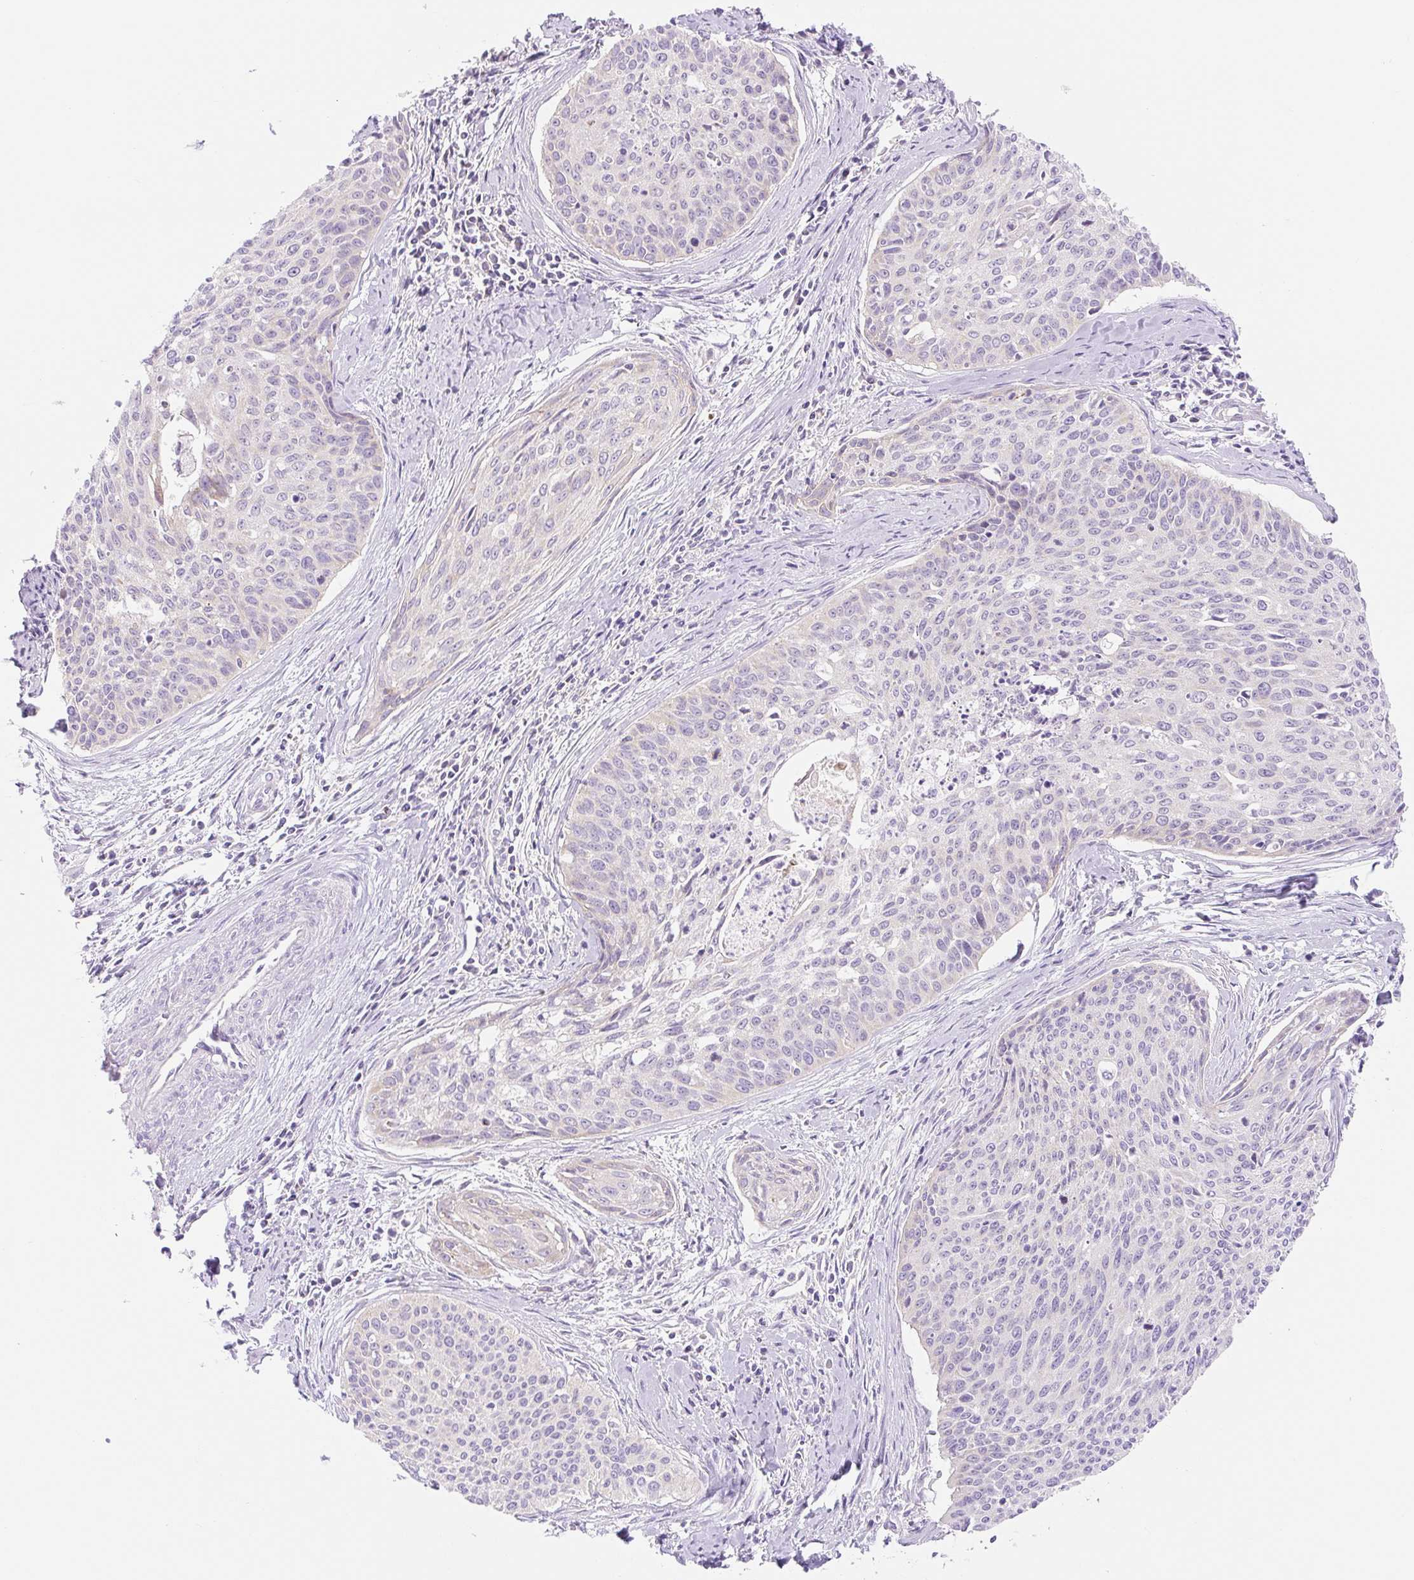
{"staining": {"intensity": "negative", "quantity": "none", "location": "none"}, "tissue": "cervical cancer", "cell_type": "Tumor cells", "image_type": "cancer", "snomed": [{"axis": "morphology", "description": "Squamous cell carcinoma, NOS"}, {"axis": "topography", "description": "Cervix"}], "caption": "Cervical cancer (squamous cell carcinoma) was stained to show a protein in brown. There is no significant expression in tumor cells.", "gene": "FOCAD", "patient": {"sex": "female", "age": 55}}